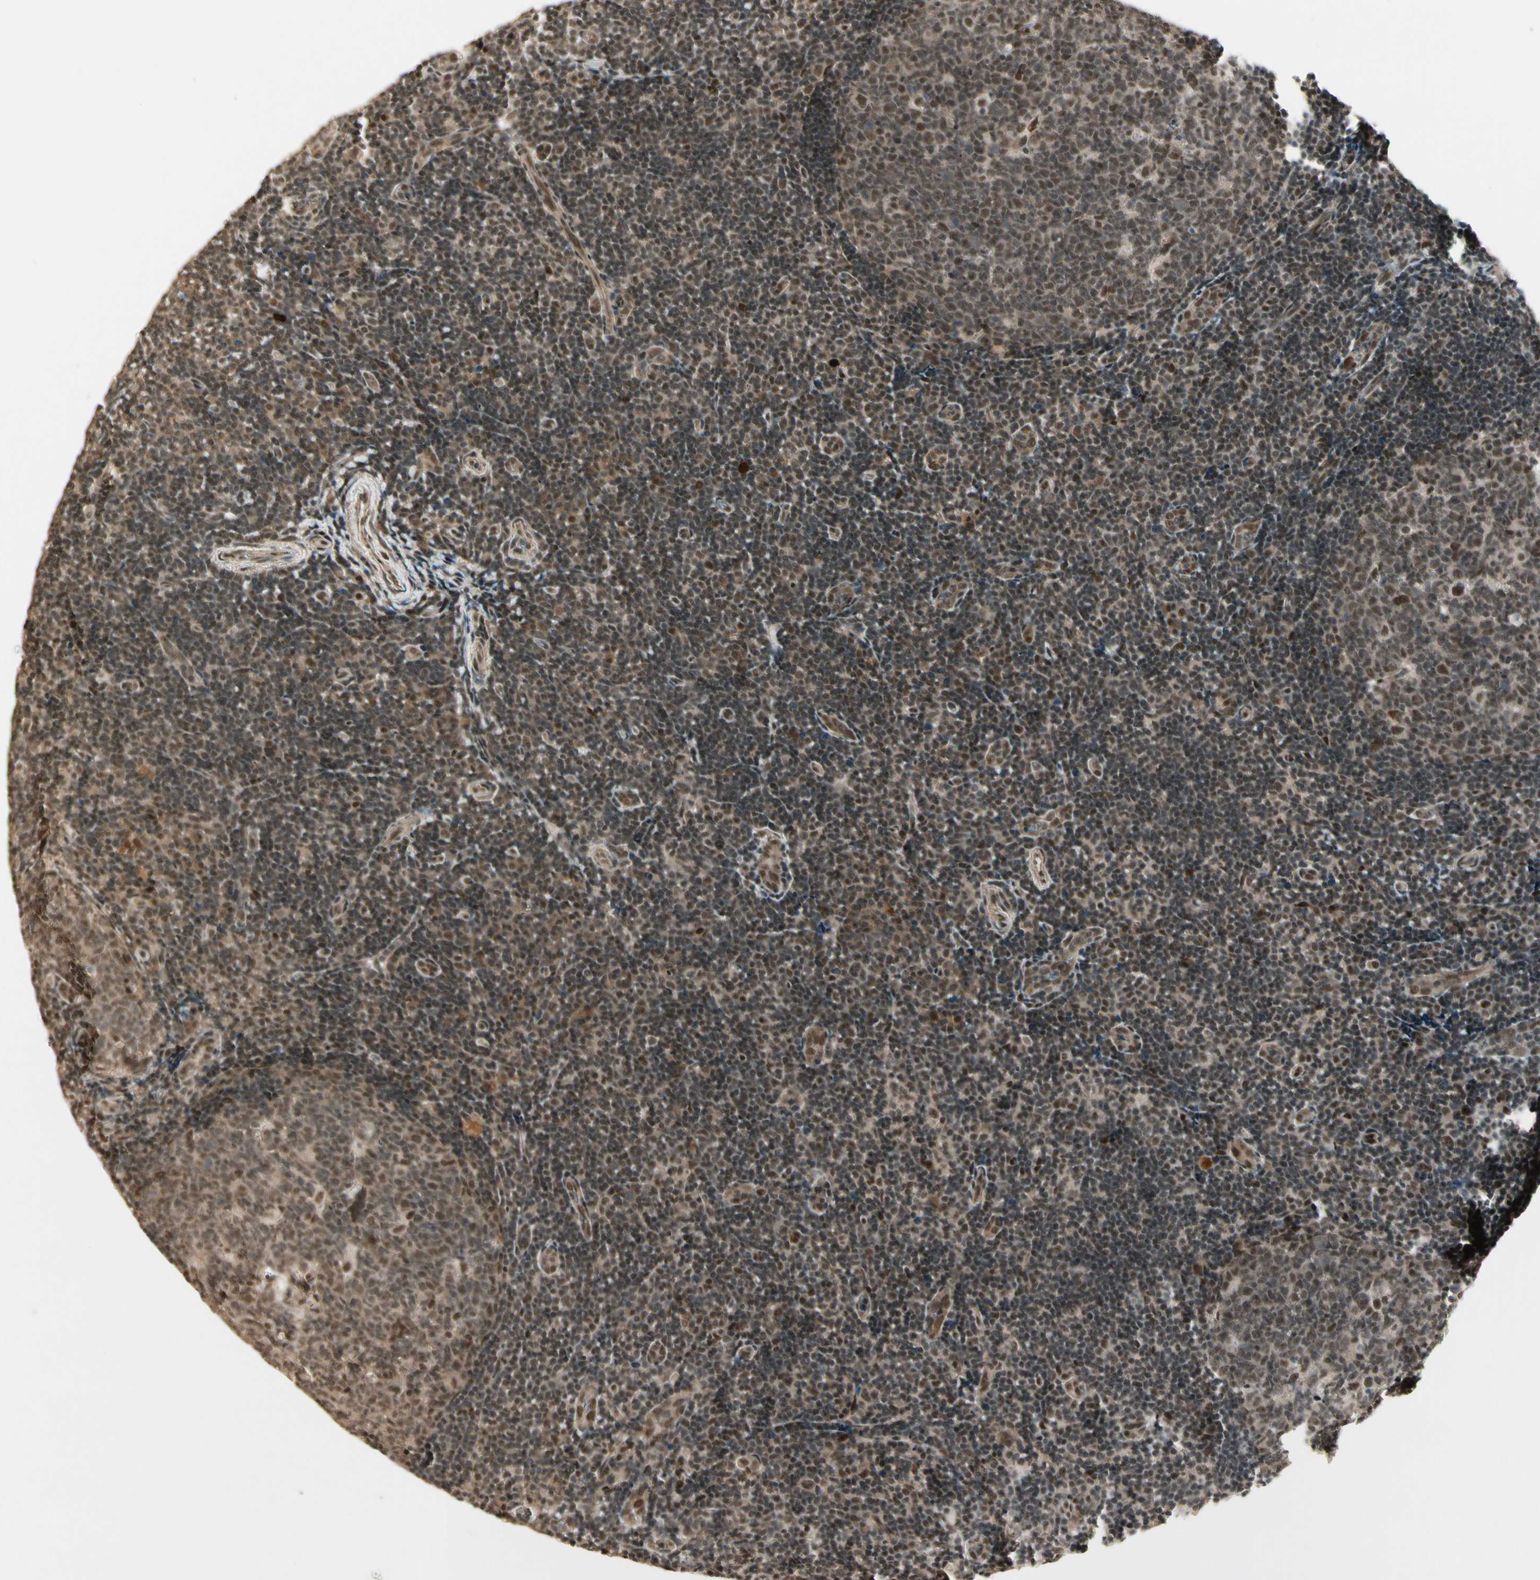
{"staining": {"intensity": "moderate", "quantity": "25%-75%", "location": "nuclear"}, "tissue": "tonsil", "cell_type": "Germinal center cells", "image_type": "normal", "snomed": [{"axis": "morphology", "description": "Normal tissue, NOS"}, {"axis": "topography", "description": "Tonsil"}], "caption": "Immunohistochemical staining of normal human tonsil reveals moderate nuclear protein staining in approximately 25%-75% of germinal center cells.", "gene": "CDK11A", "patient": {"sex": "female", "age": 40}}